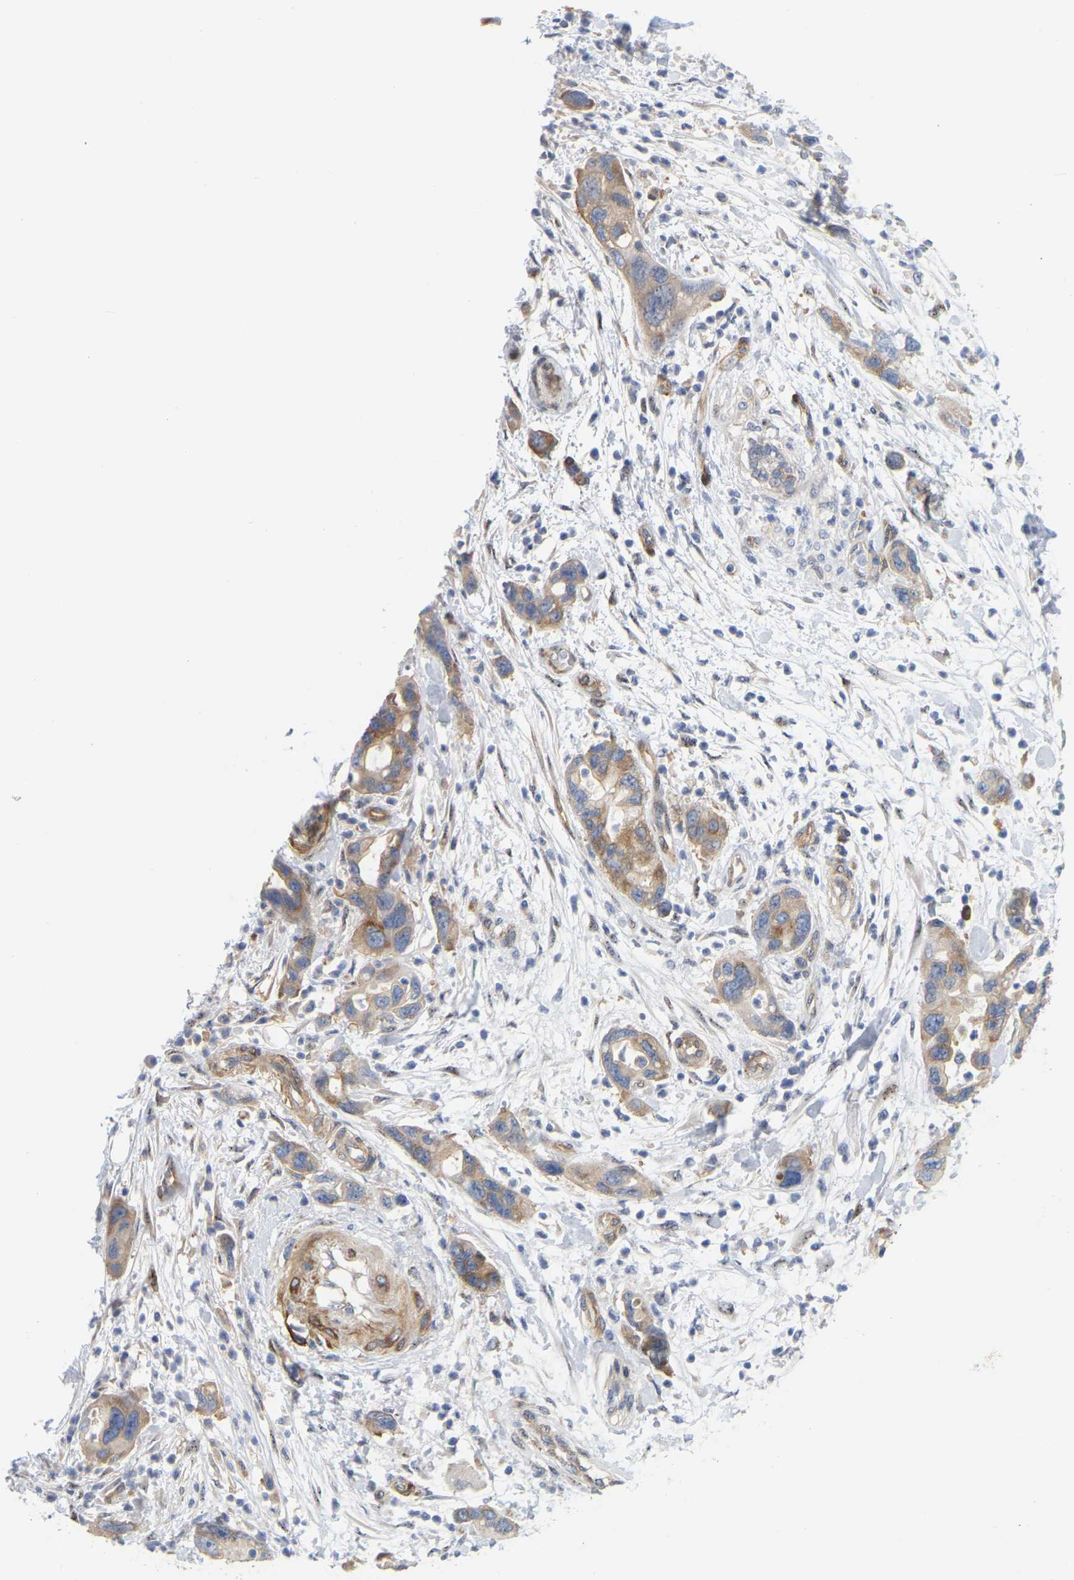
{"staining": {"intensity": "moderate", "quantity": ">75%", "location": "cytoplasmic/membranous"}, "tissue": "pancreatic cancer", "cell_type": "Tumor cells", "image_type": "cancer", "snomed": [{"axis": "morphology", "description": "Normal tissue, NOS"}, {"axis": "morphology", "description": "Adenocarcinoma, NOS"}, {"axis": "topography", "description": "Pancreas"}], "caption": "Brown immunohistochemical staining in pancreatic cancer (adenocarcinoma) displays moderate cytoplasmic/membranous expression in about >75% of tumor cells.", "gene": "RAPH1", "patient": {"sex": "female", "age": 71}}